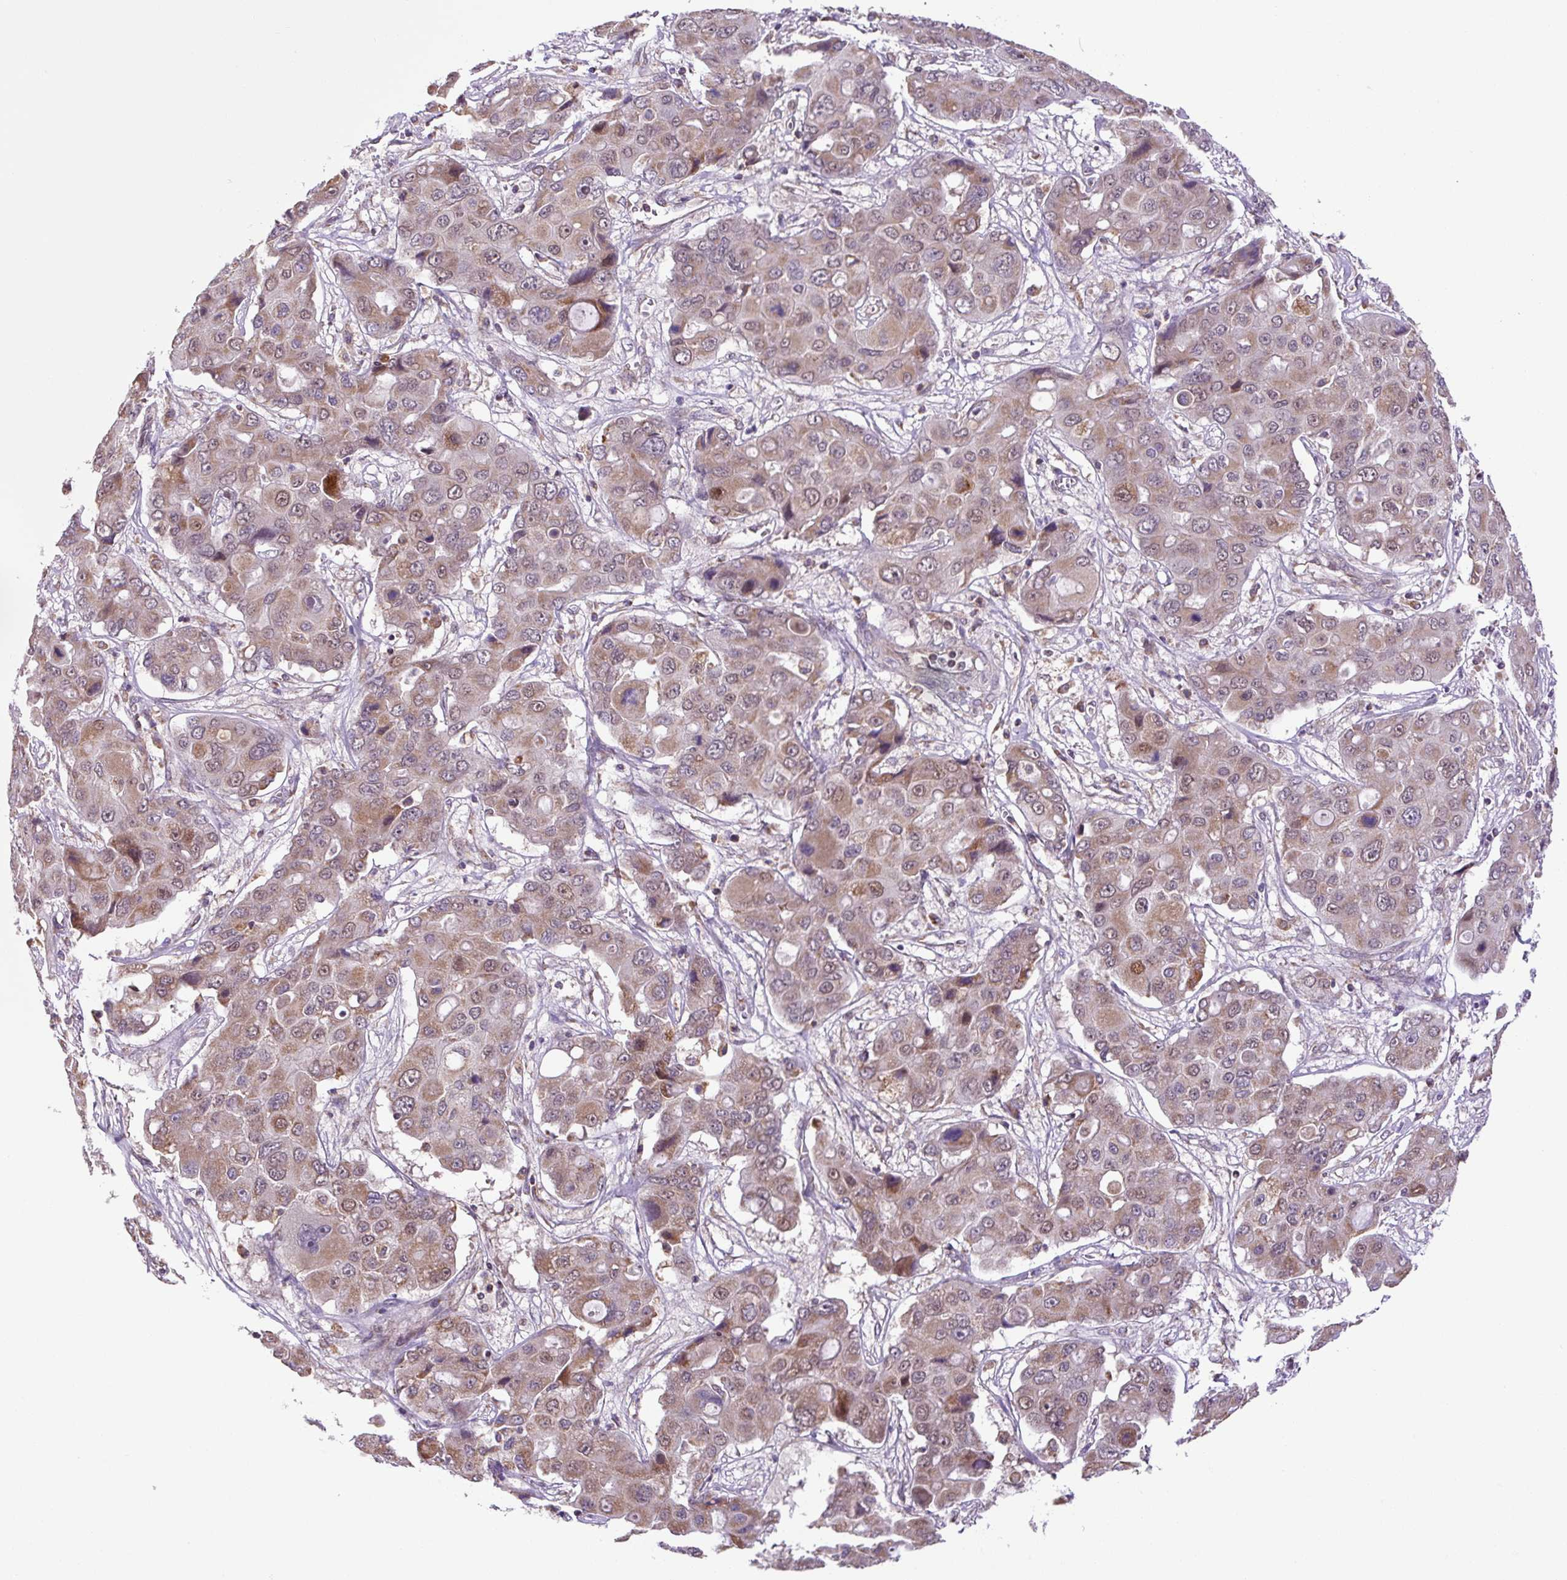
{"staining": {"intensity": "moderate", "quantity": ">75%", "location": "cytoplasmic/membranous,nuclear"}, "tissue": "liver cancer", "cell_type": "Tumor cells", "image_type": "cancer", "snomed": [{"axis": "morphology", "description": "Cholangiocarcinoma"}, {"axis": "topography", "description": "Liver"}], "caption": "Liver cancer (cholangiocarcinoma) tissue exhibits moderate cytoplasmic/membranous and nuclear expression in about >75% of tumor cells, visualized by immunohistochemistry.", "gene": "MFSD9", "patient": {"sex": "male", "age": 67}}